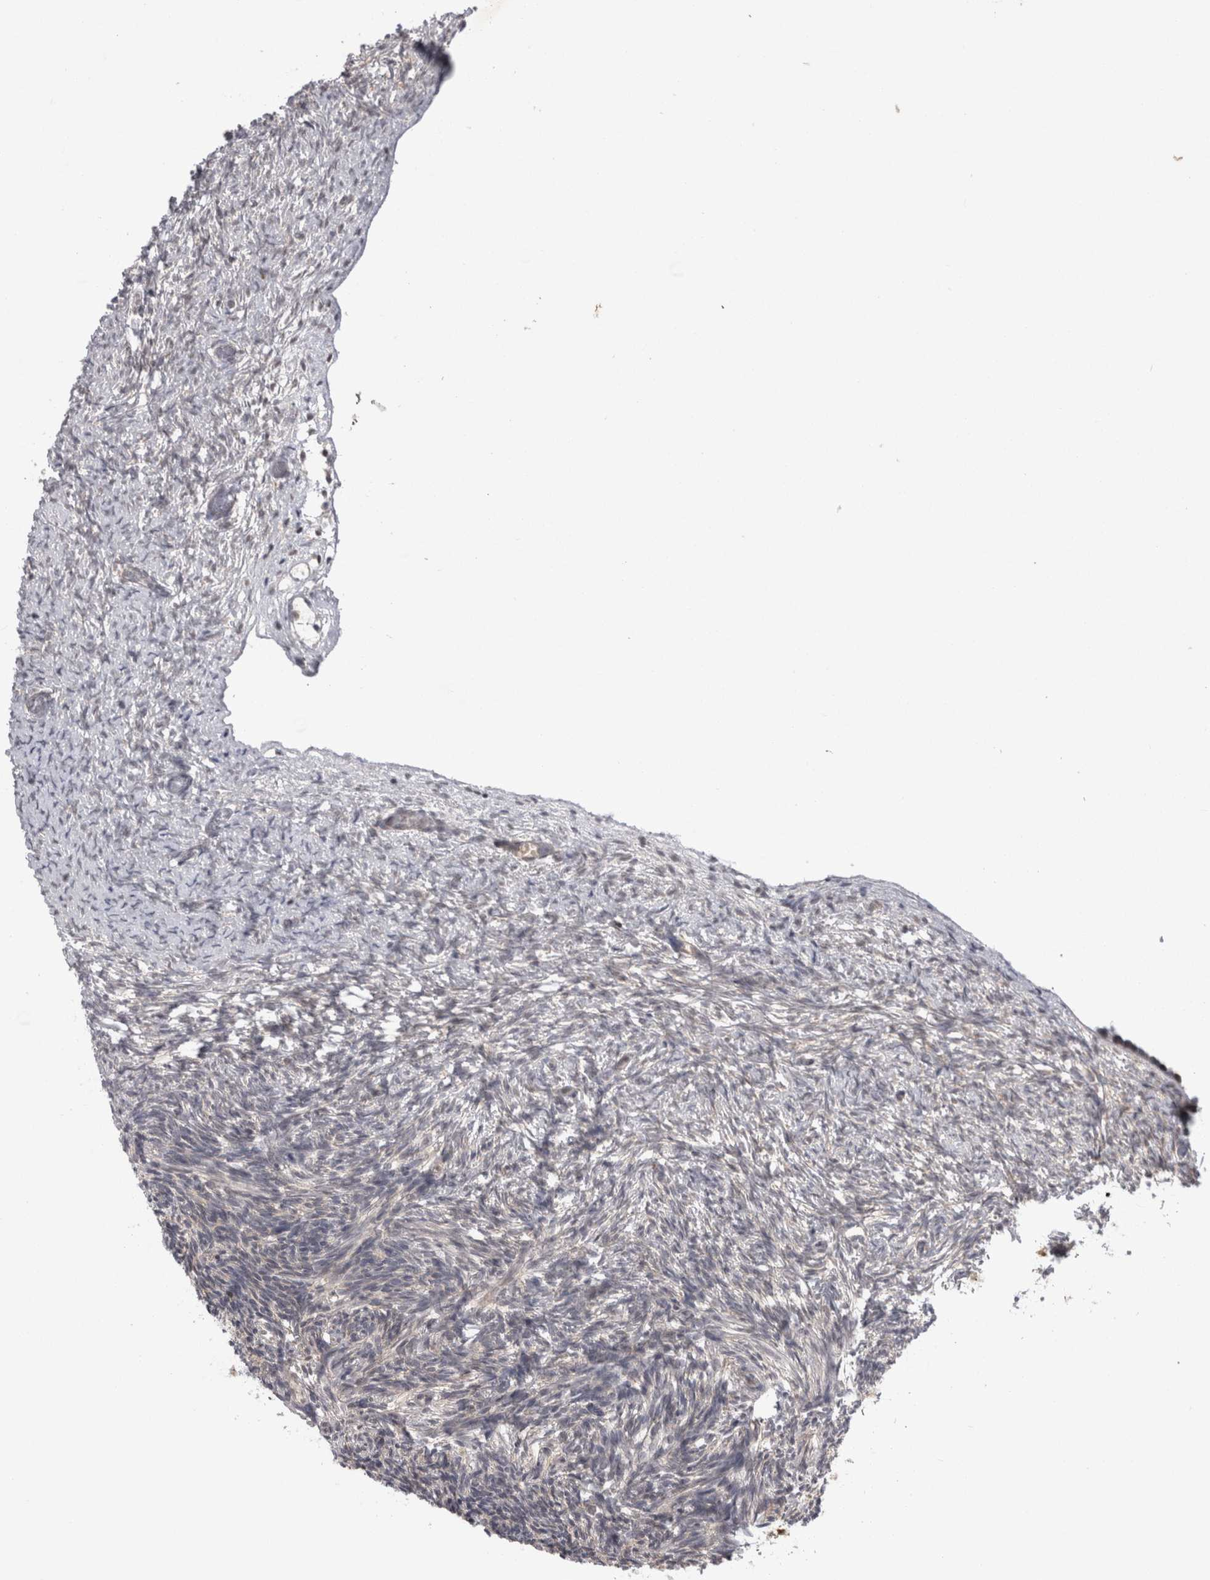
{"staining": {"intensity": "negative", "quantity": "none", "location": "none"}, "tissue": "ovary", "cell_type": "Ovarian stroma cells", "image_type": "normal", "snomed": [{"axis": "morphology", "description": "Normal tissue, NOS"}, {"axis": "topography", "description": "Ovary"}], "caption": "Immunohistochemical staining of benign ovary exhibits no significant positivity in ovarian stroma cells.", "gene": "PSMB2", "patient": {"sex": "female", "age": 34}}